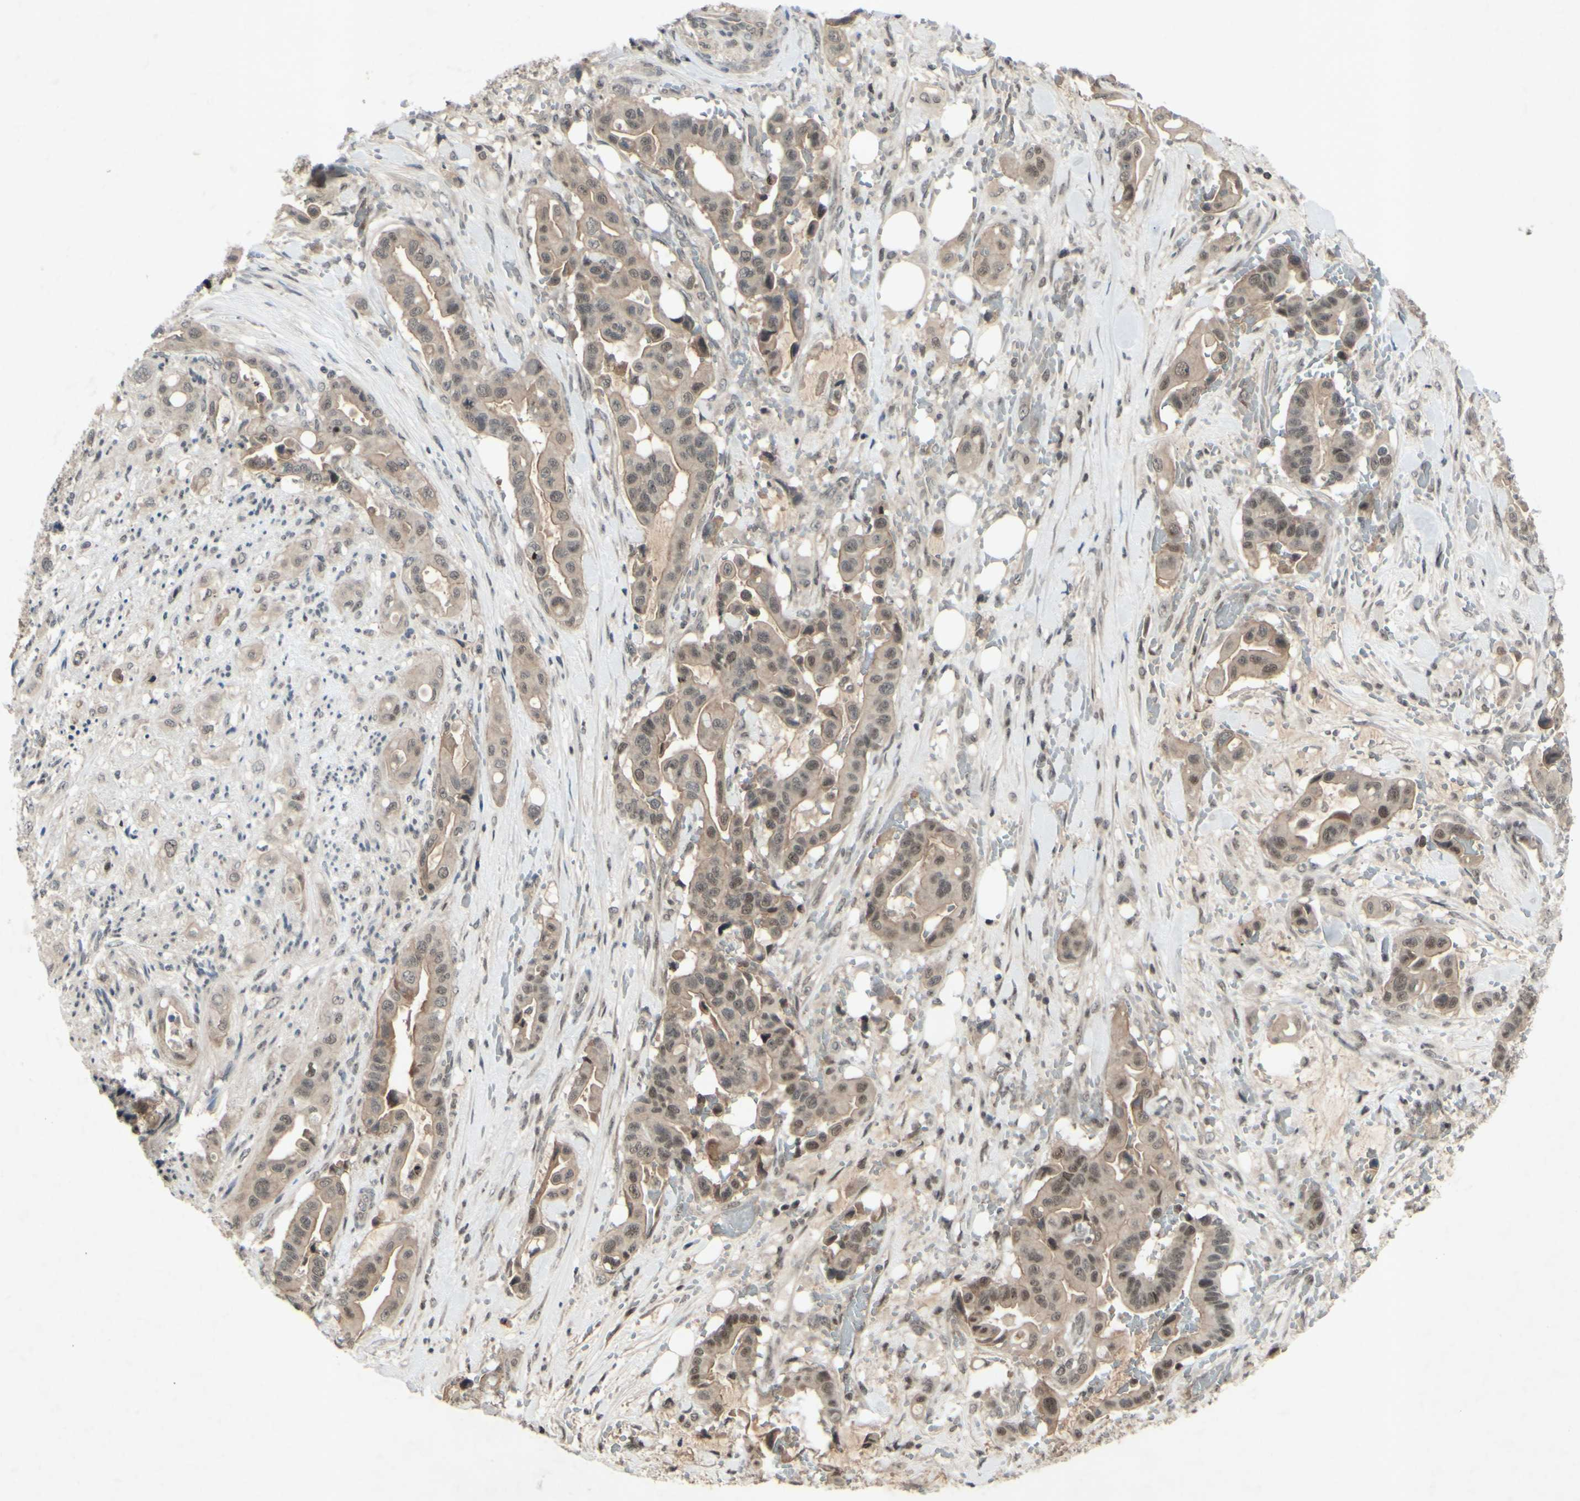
{"staining": {"intensity": "weak", "quantity": ">75%", "location": "cytoplasmic/membranous,nuclear"}, "tissue": "liver cancer", "cell_type": "Tumor cells", "image_type": "cancer", "snomed": [{"axis": "morphology", "description": "Cholangiocarcinoma"}, {"axis": "topography", "description": "Liver"}], "caption": "Cholangiocarcinoma (liver) stained with a brown dye displays weak cytoplasmic/membranous and nuclear positive staining in about >75% of tumor cells.", "gene": "SNW1", "patient": {"sex": "female", "age": 61}}